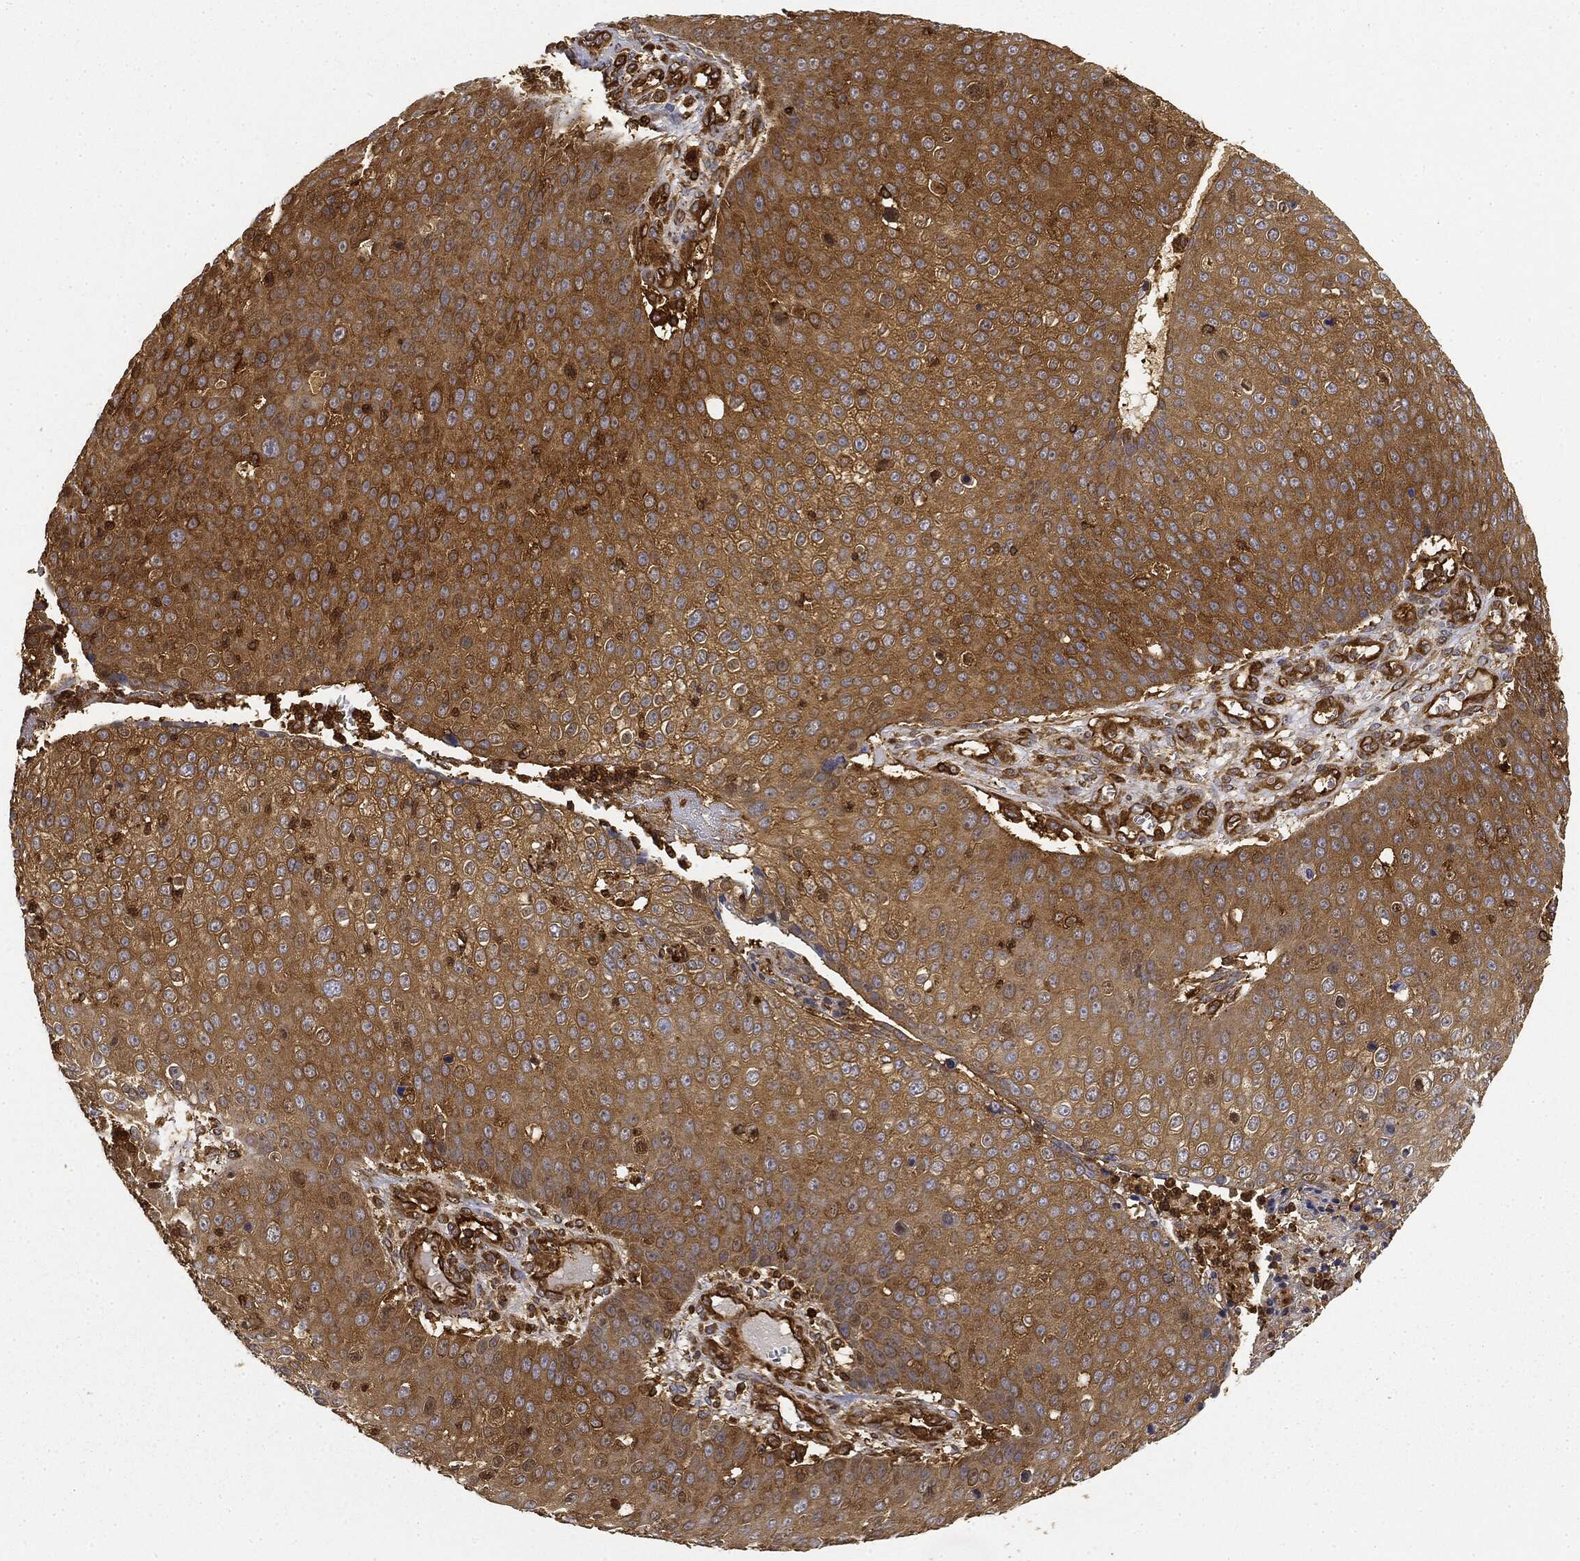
{"staining": {"intensity": "strong", "quantity": "25%-75%", "location": "cytoplasmic/membranous"}, "tissue": "skin cancer", "cell_type": "Tumor cells", "image_type": "cancer", "snomed": [{"axis": "morphology", "description": "Squamous cell carcinoma, NOS"}, {"axis": "topography", "description": "Skin"}], "caption": "There is high levels of strong cytoplasmic/membranous expression in tumor cells of skin squamous cell carcinoma, as demonstrated by immunohistochemical staining (brown color).", "gene": "WDR1", "patient": {"sex": "male", "age": 71}}